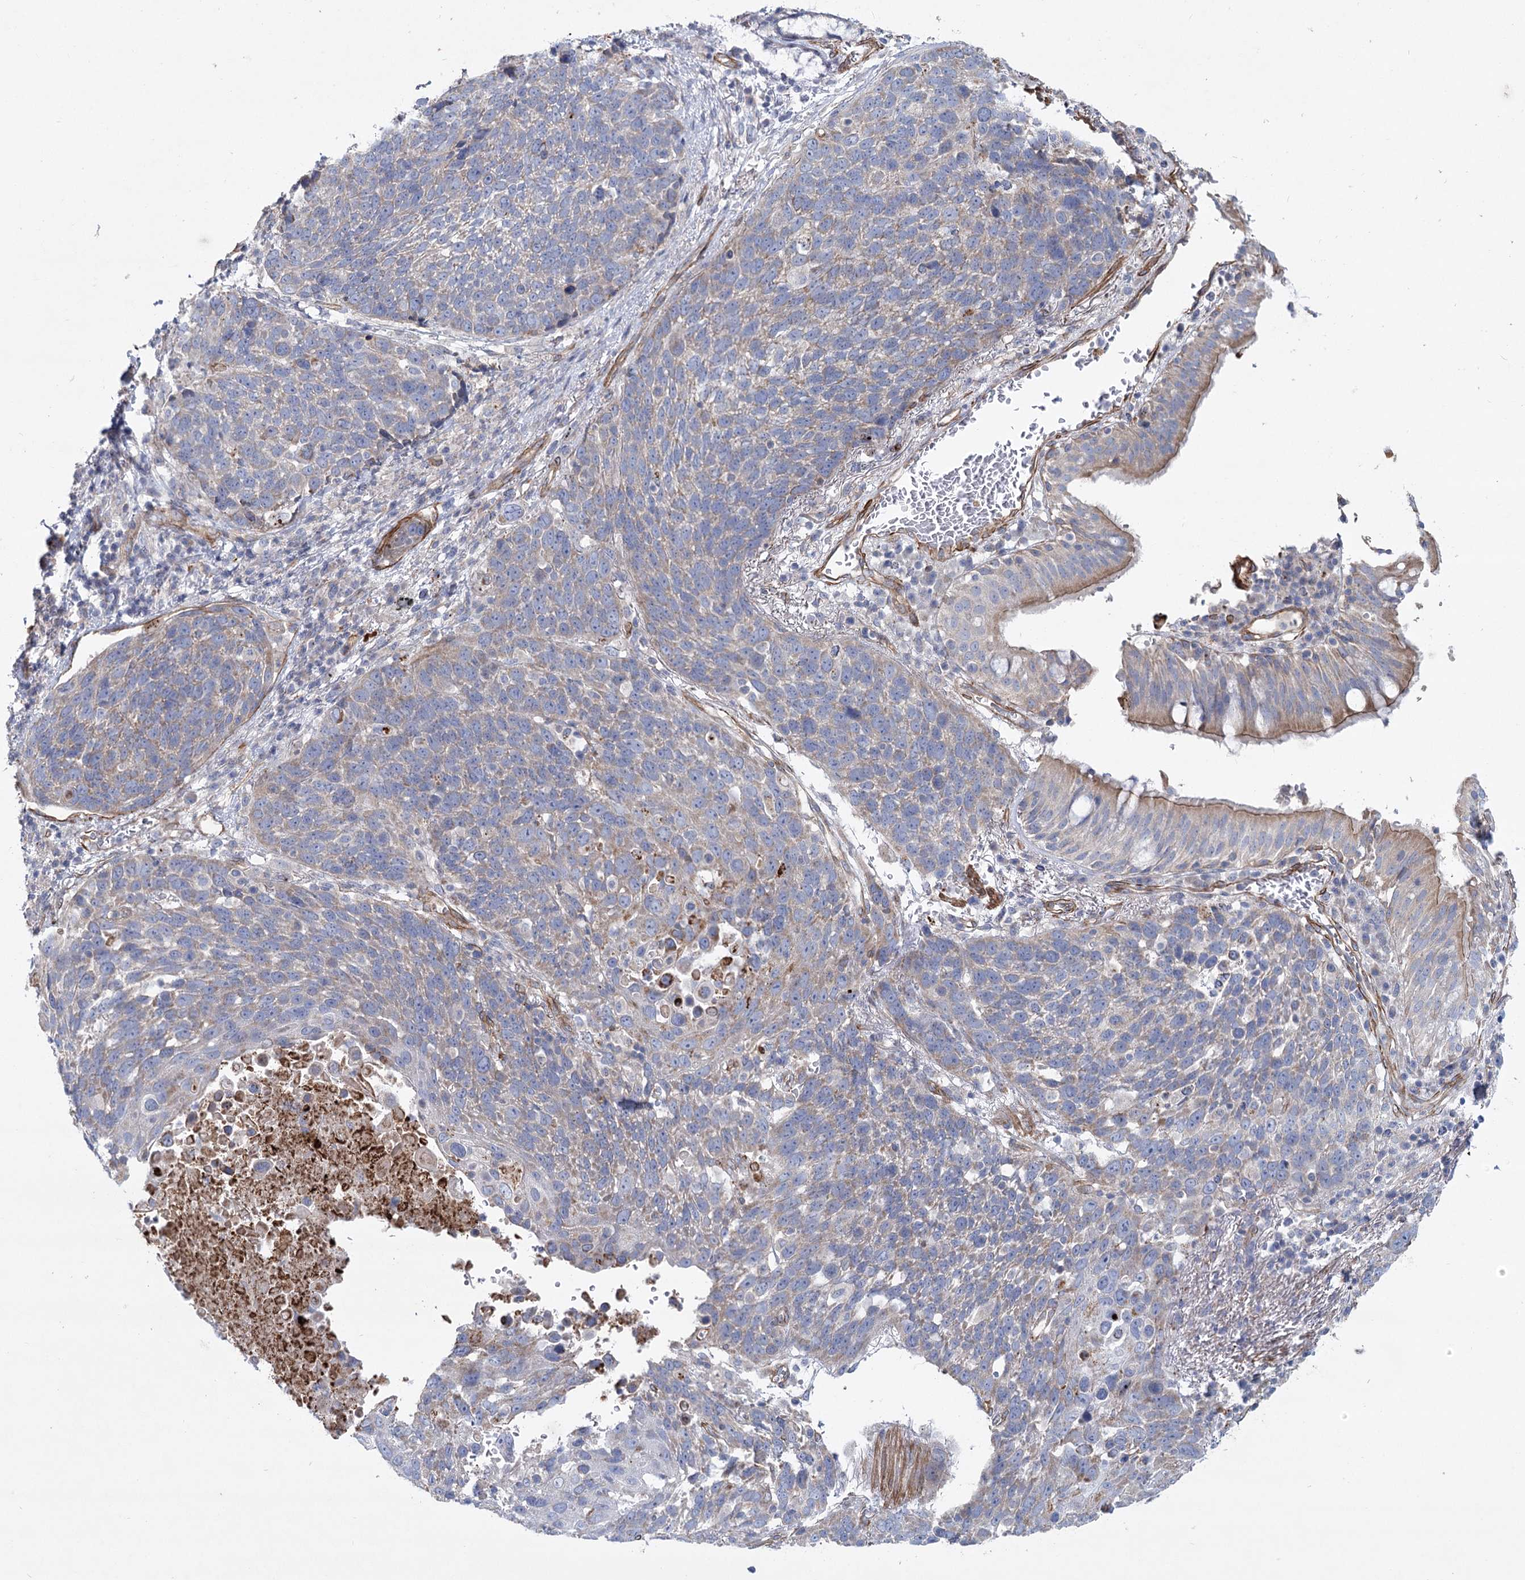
{"staining": {"intensity": "weak", "quantity": "<25%", "location": "cytoplasmic/membranous"}, "tissue": "lung cancer", "cell_type": "Tumor cells", "image_type": "cancer", "snomed": [{"axis": "morphology", "description": "Squamous cell carcinoma, NOS"}, {"axis": "topography", "description": "Lung"}], "caption": "Squamous cell carcinoma (lung) was stained to show a protein in brown. There is no significant expression in tumor cells. Nuclei are stained in blue.", "gene": "TMEM164", "patient": {"sex": "male", "age": 66}}